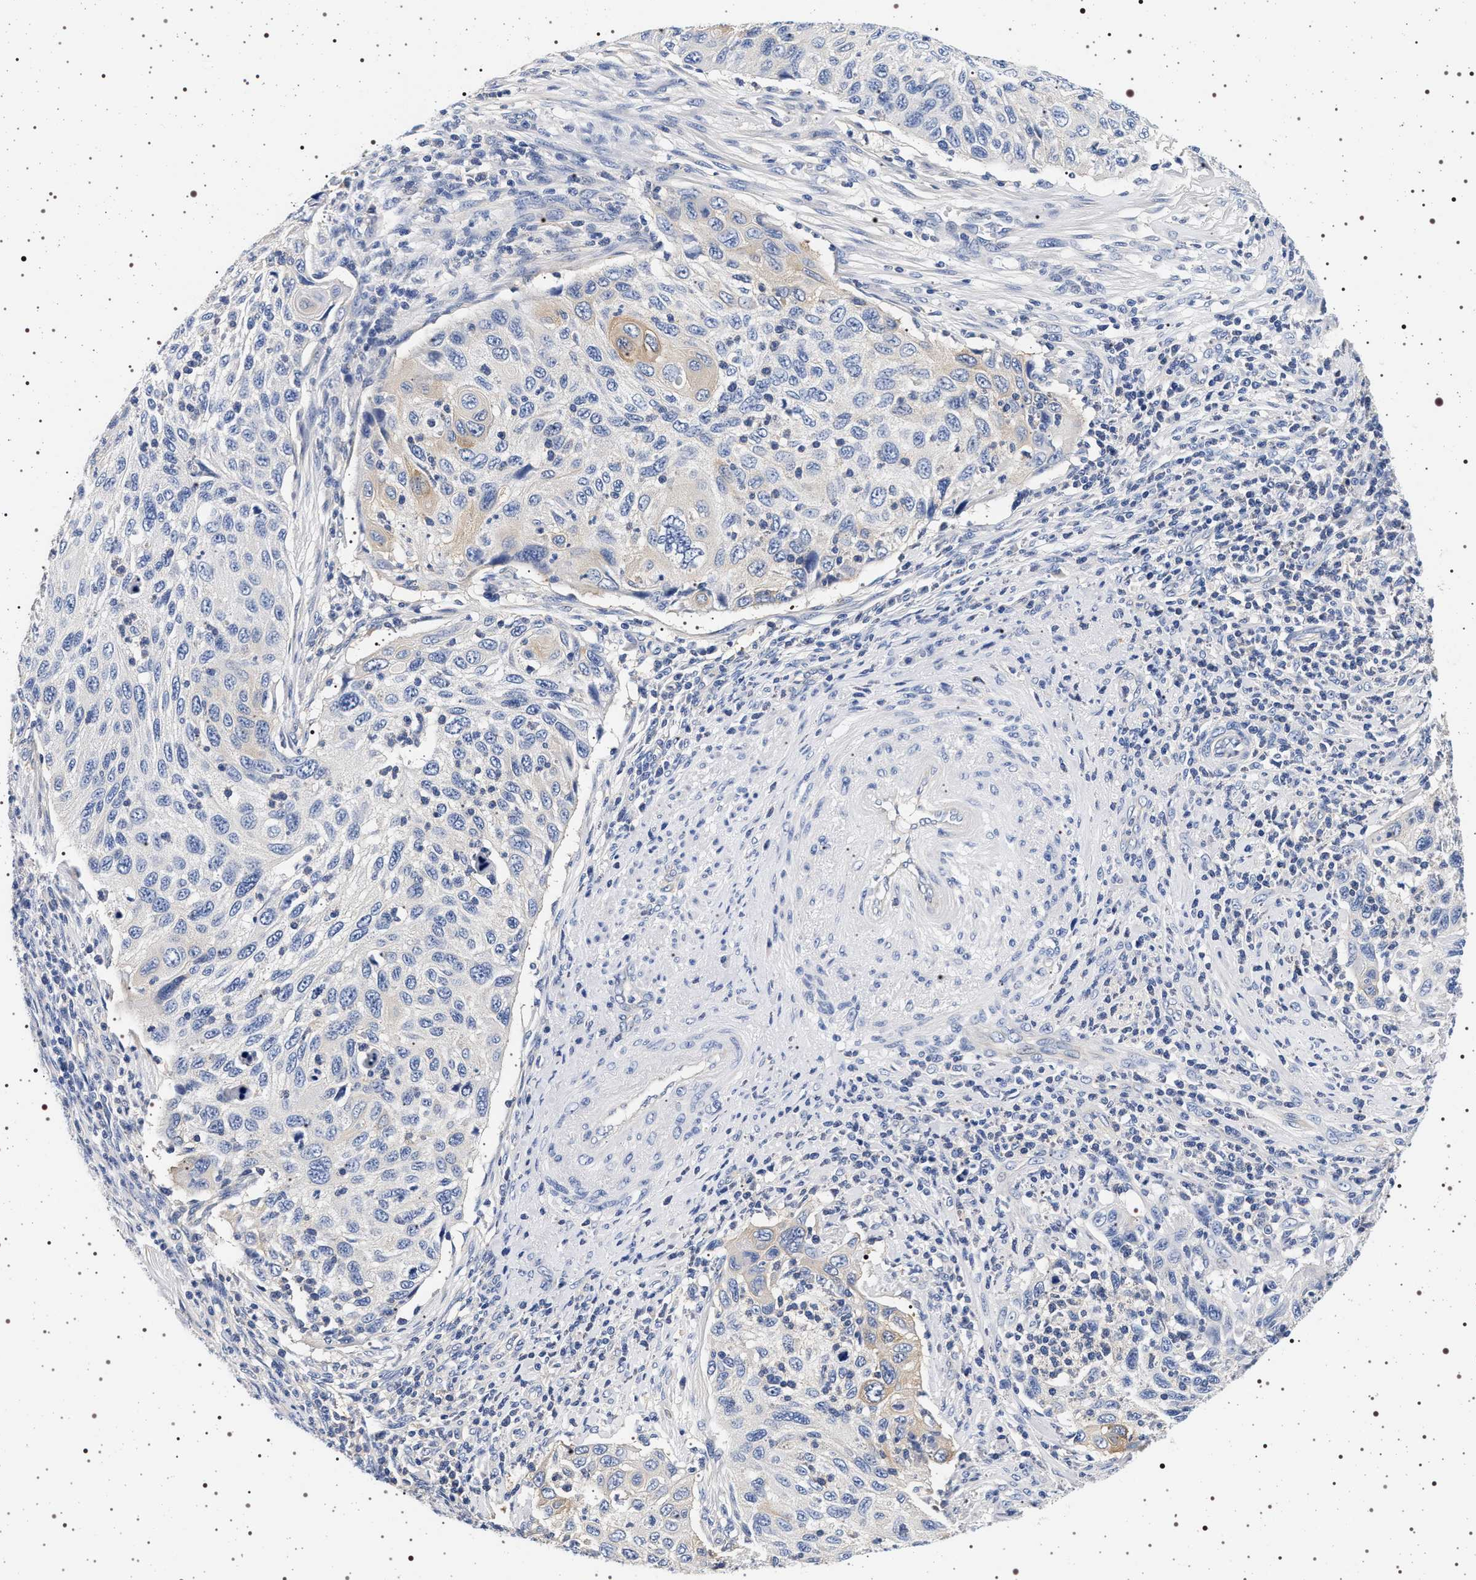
{"staining": {"intensity": "weak", "quantity": "<25%", "location": "cytoplasmic/membranous"}, "tissue": "cervical cancer", "cell_type": "Tumor cells", "image_type": "cancer", "snomed": [{"axis": "morphology", "description": "Squamous cell carcinoma, NOS"}, {"axis": "topography", "description": "Cervix"}], "caption": "An image of human cervical squamous cell carcinoma is negative for staining in tumor cells. (DAB (3,3'-diaminobenzidine) immunohistochemistry (IHC), high magnification).", "gene": "HSD17B1", "patient": {"sex": "female", "age": 70}}